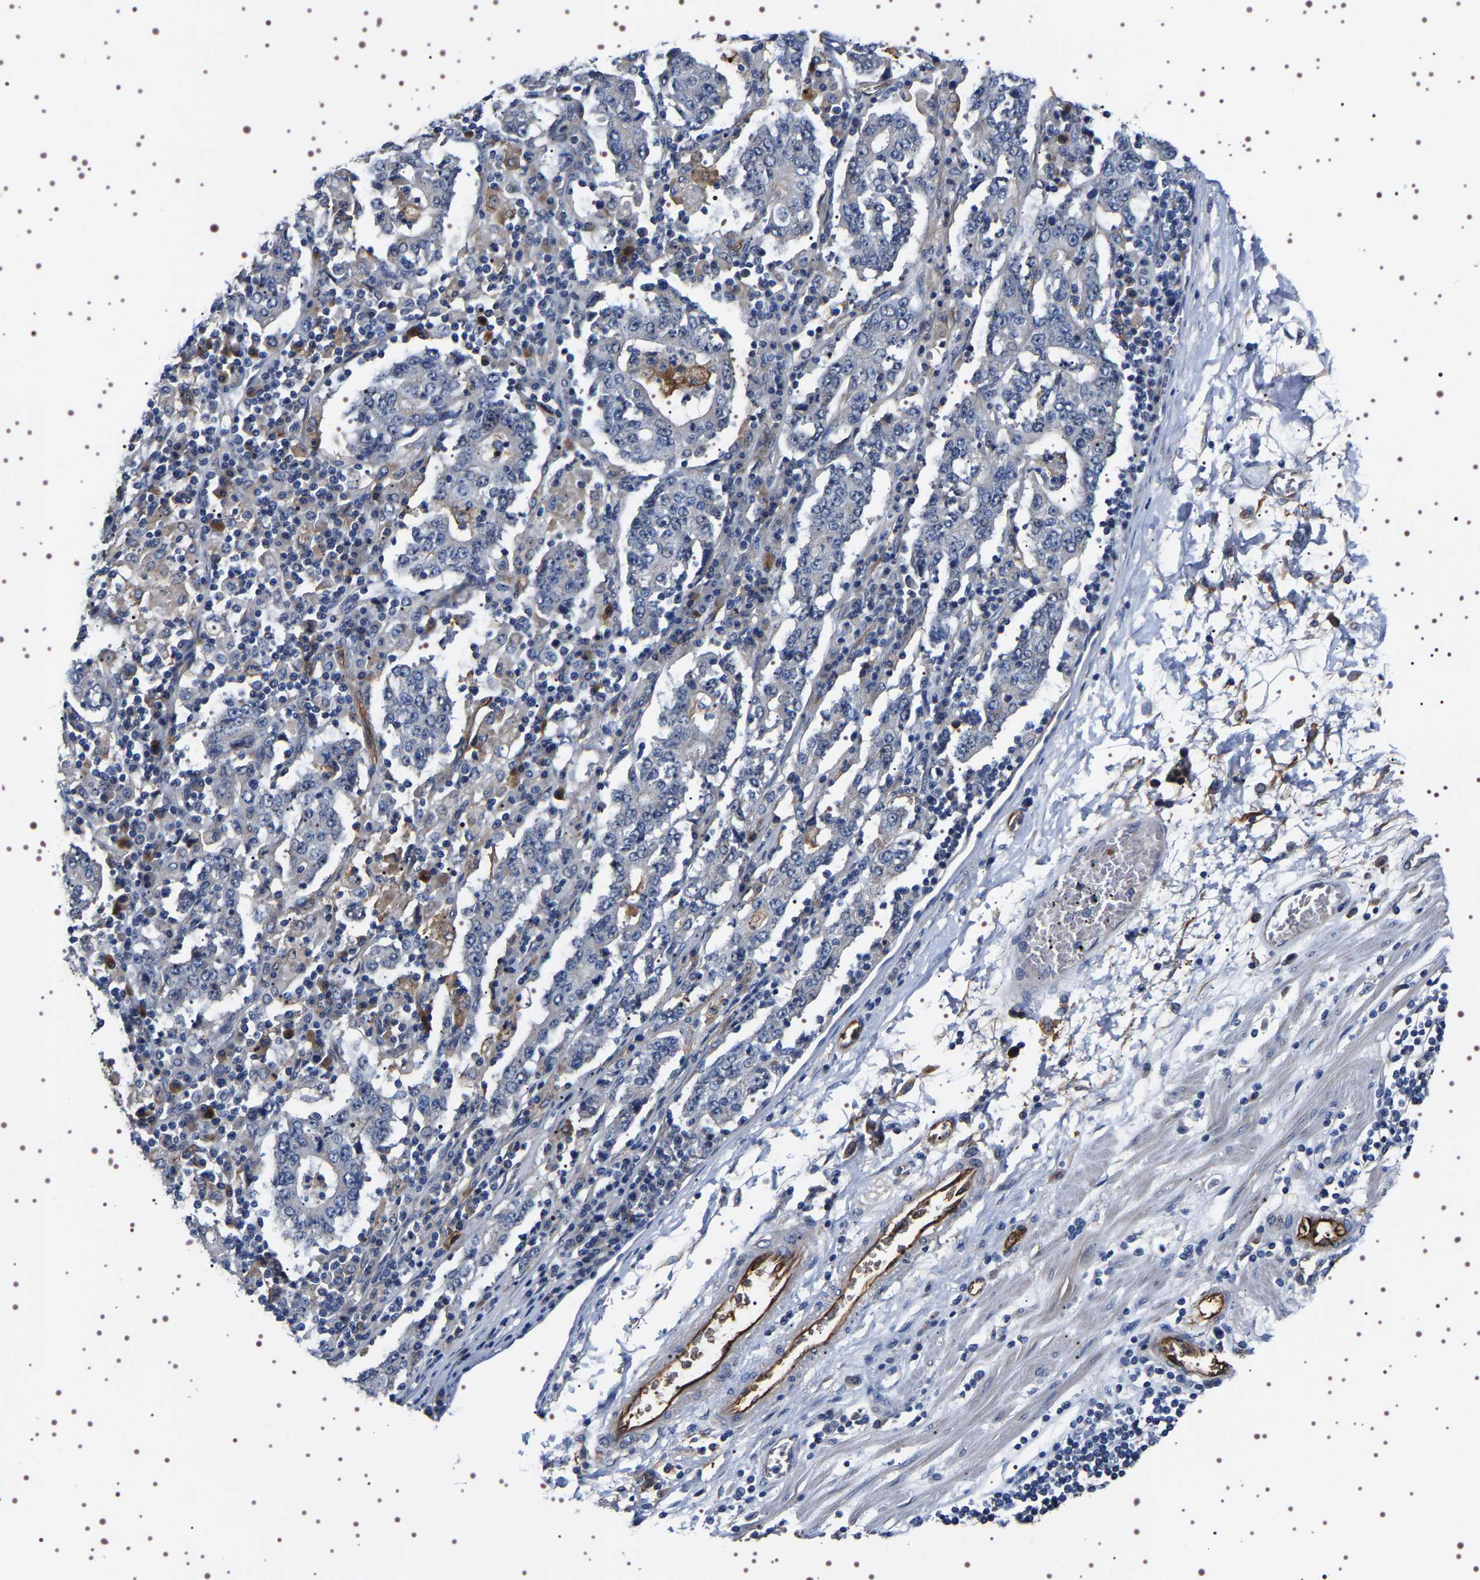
{"staining": {"intensity": "negative", "quantity": "none", "location": "none"}, "tissue": "stomach cancer", "cell_type": "Tumor cells", "image_type": "cancer", "snomed": [{"axis": "morphology", "description": "Normal tissue, NOS"}, {"axis": "morphology", "description": "Adenocarcinoma, NOS"}, {"axis": "topography", "description": "Stomach, upper"}, {"axis": "topography", "description": "Stomach"}], "caption": "There is no significant expression in tumor cells of adenocarcinoma (stomach).", "gene": "ALPL", "patient": {"sex": "male", "age": 59}}